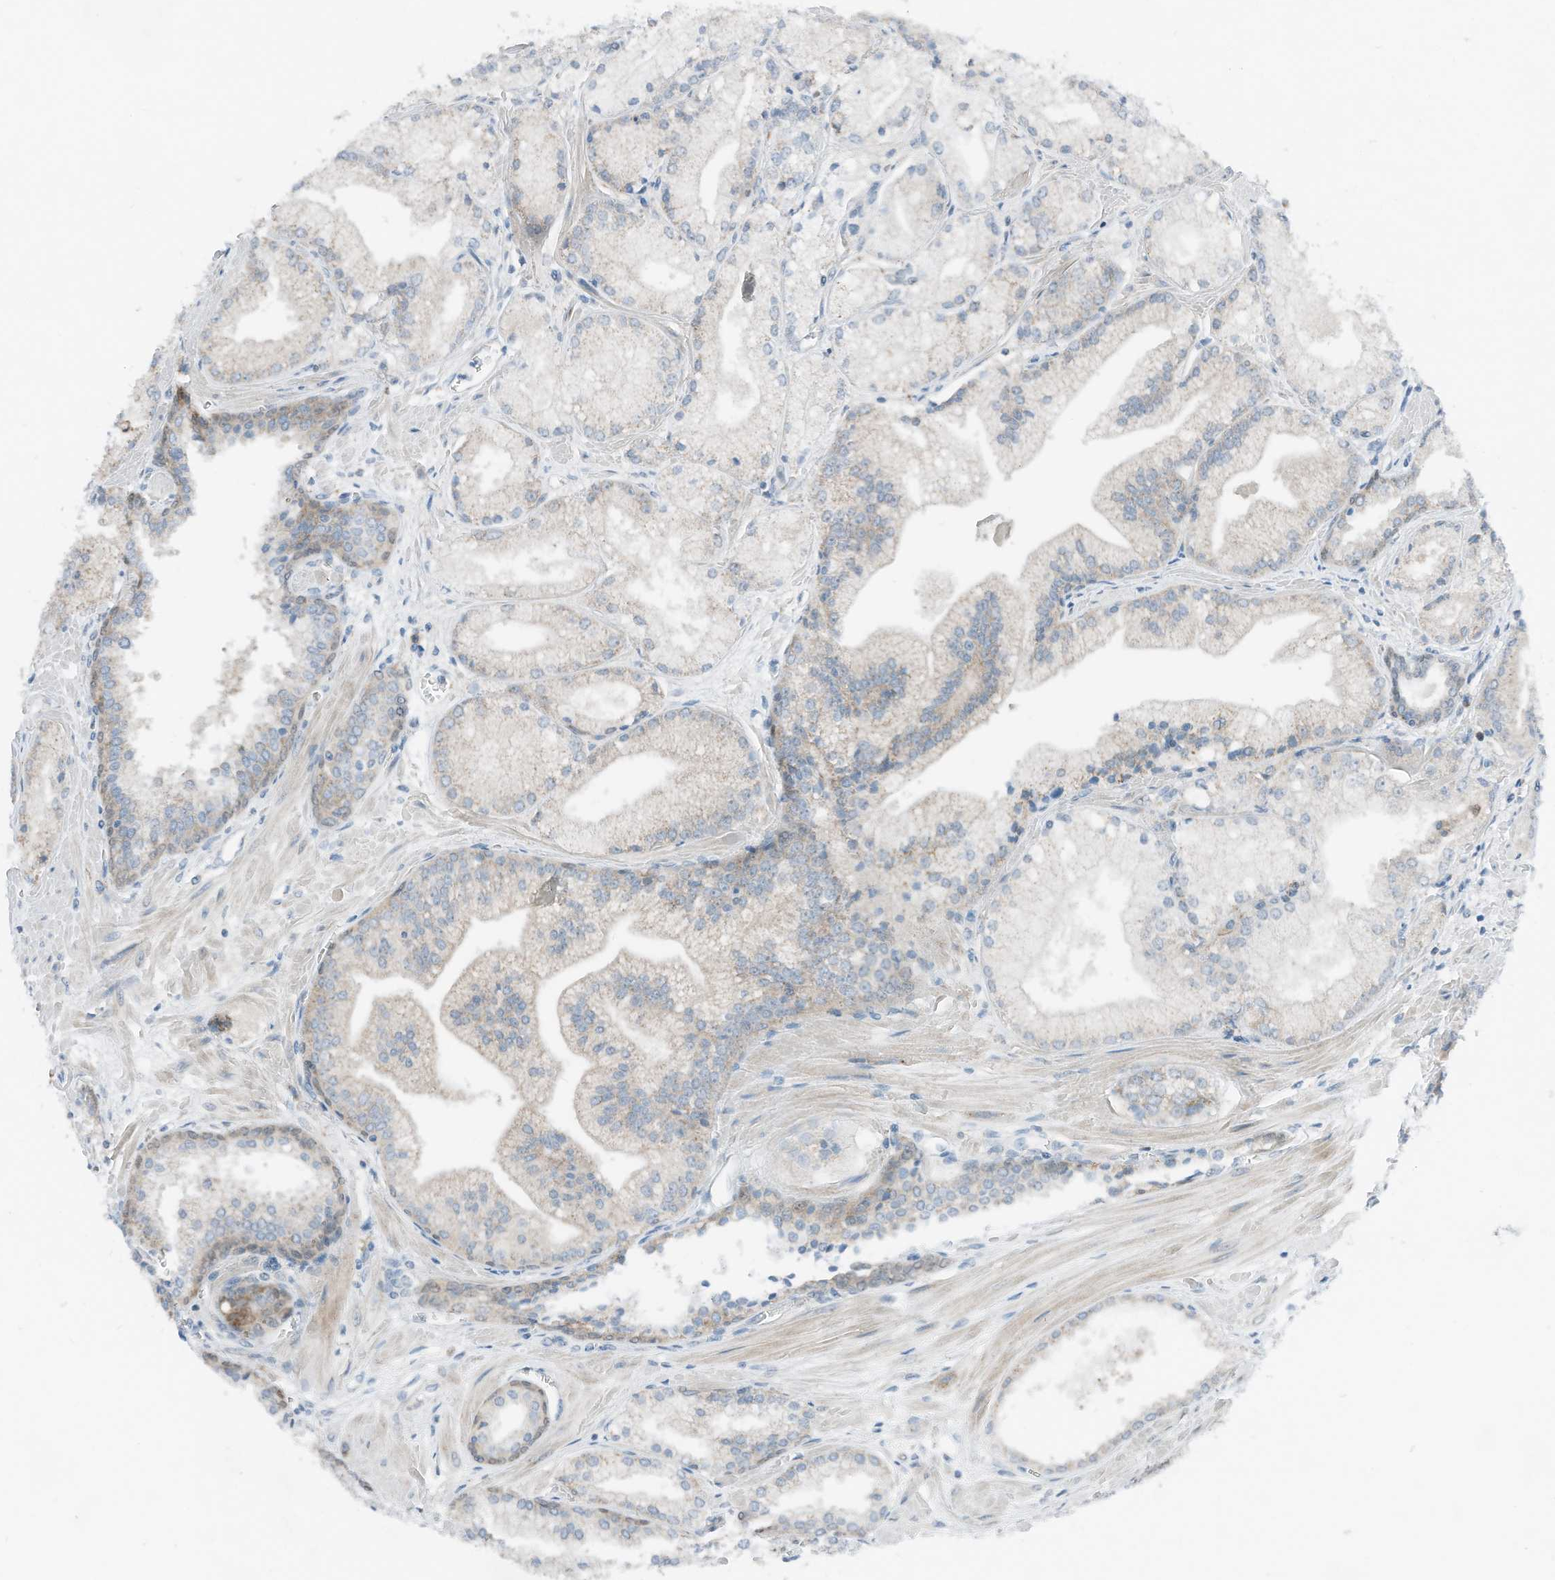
{"staining": {"intensity": "weak", "quantity": "<25%", "location": "cytoplasmic/membranous"}, "tissue": "prostate cancer", "cell_type": "Tumor cells", "image_type": "cancer", "snomed": [{"axis": "morphology", "description": "Adenocarcinoma, Low grade"}, {"axis": "topography", "description": "Prostate"}], "caption": "IHC photomicrograph of human prostate adenocarcinoma (low-grade) stained for a protein (brown), which demonstrates no expression in tumor cells.", "gene": "RMND1", "patient": {"sex": "male", "age": 67}}